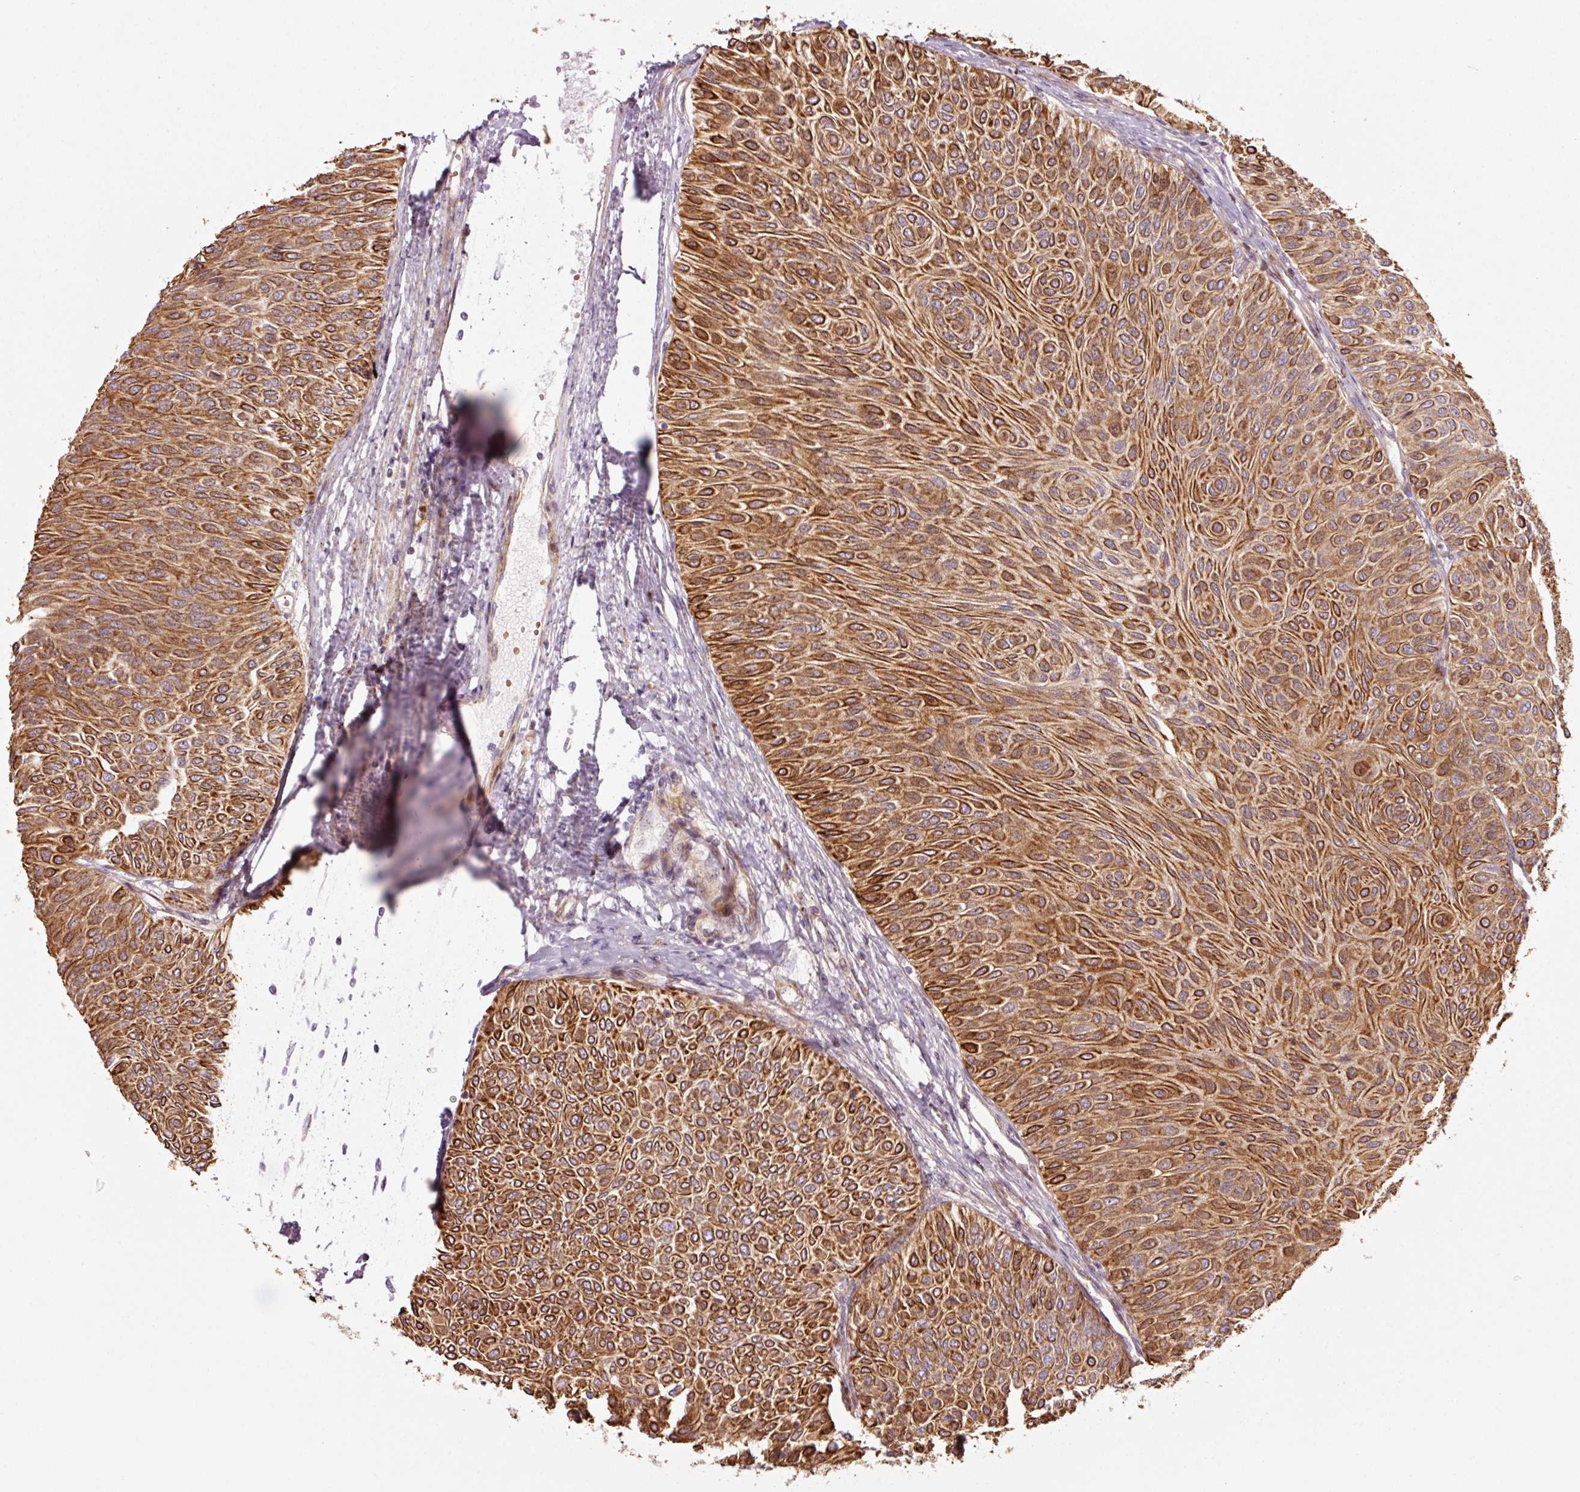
{"staining": {"intensity": "strong", "quantity": ">75%", "location": "cytoplasmic/membranous"}, "tissue": "urothelial cancer", "cell_type": "Tumor cells", "image_type": "cancer", "snomed": [{"axis": "morphology", "description": "Urothelial carcinoma, Low grade"}, {"axis": "topography", "description": "Urinary bladder"}], "caption": "There is high levels of strong cytoplasmic/membranous expression in tumor cells of urothelial carcinoma (low-grade), as demonstrated by immunohistochemical staining (brown color).", "gene": "ANKRD20A1", "patient": {"sex": "male", "age": 78}}